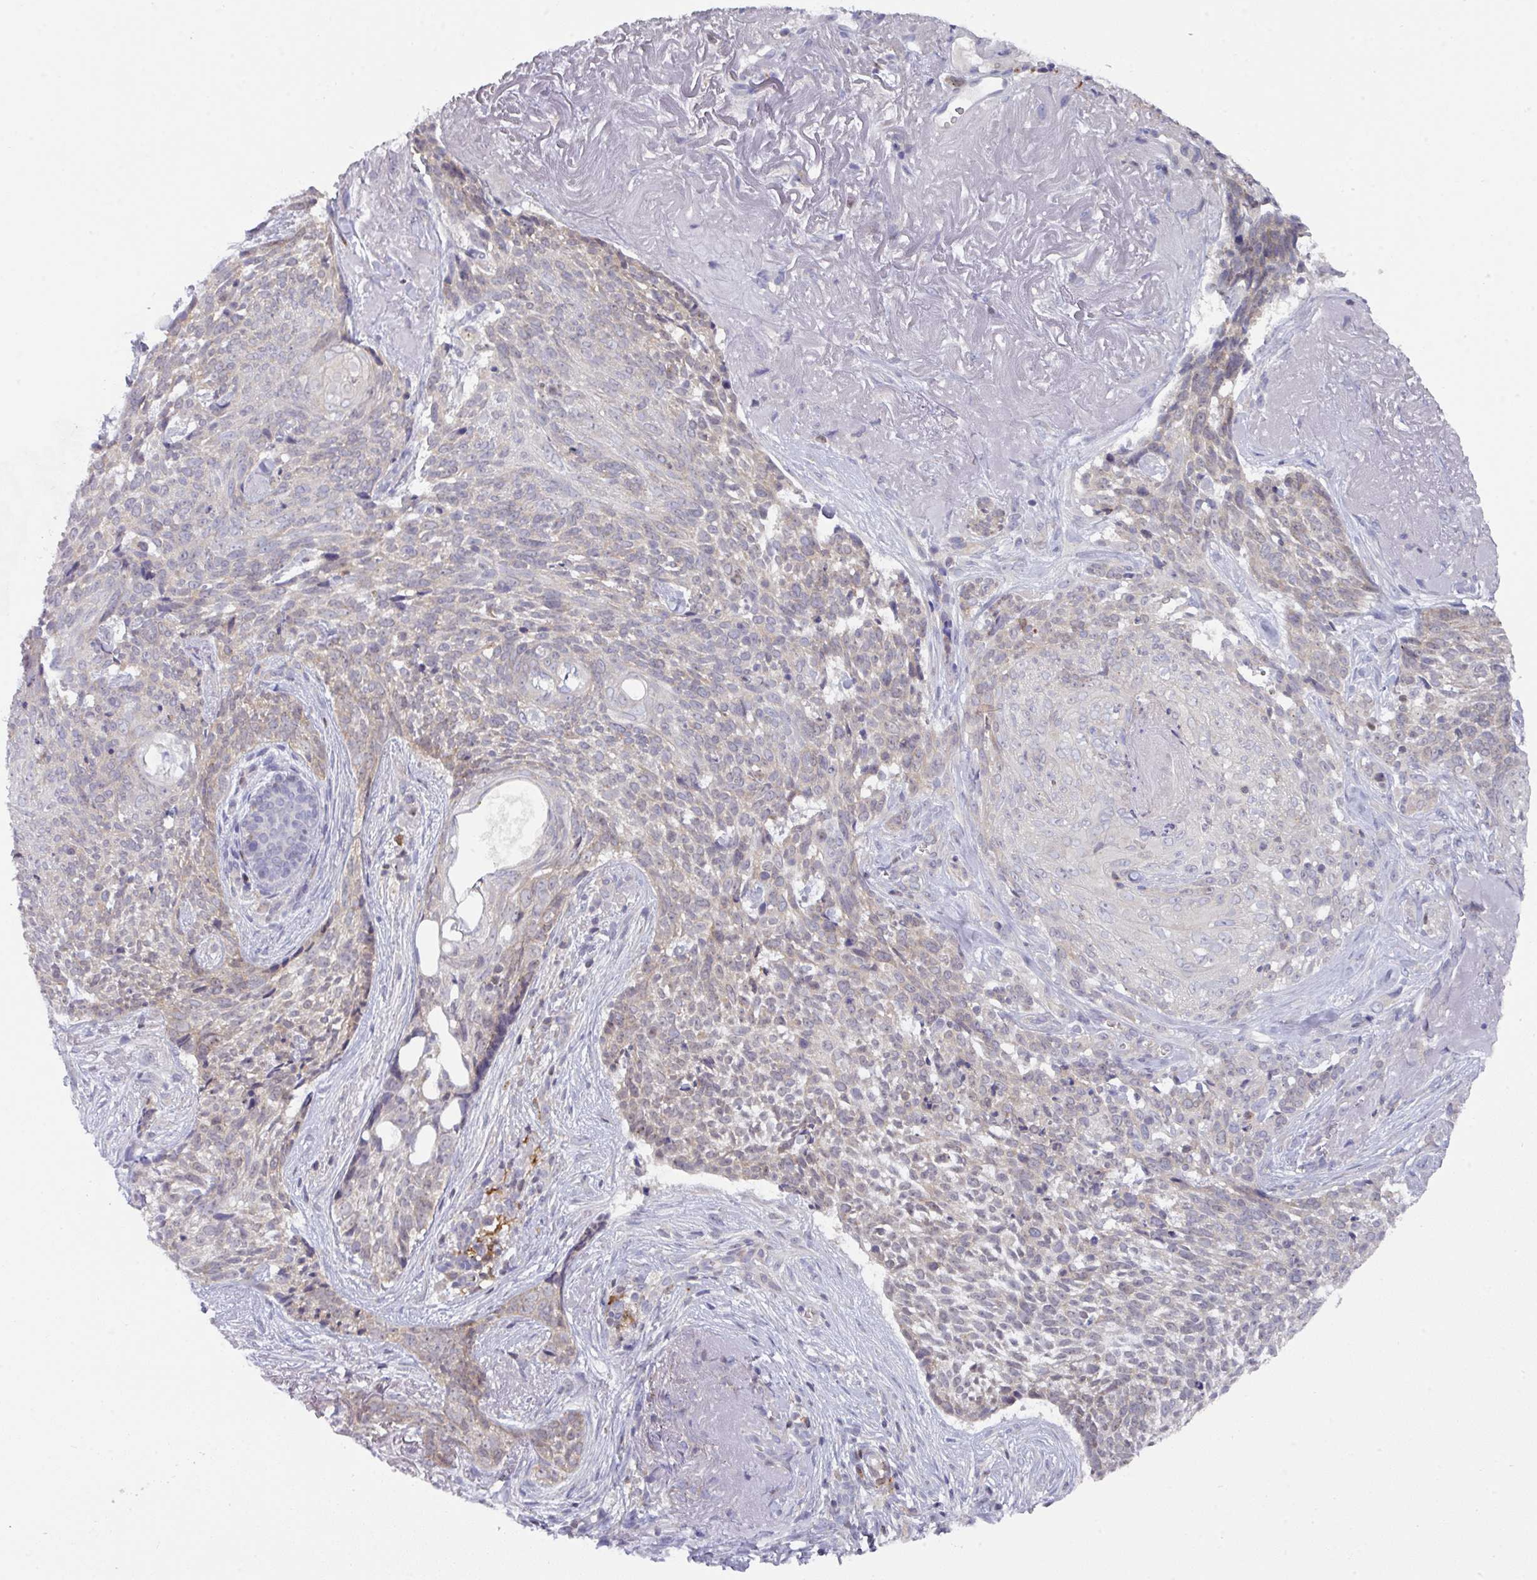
{"staining": {"intensity": "weak", "quantity": "<25%", "location": "cytoplasmic/membranous"}, "tissue": "skin cancer", "cell_type": "Tumor cells", "image_type": "cancer", "snomed": [{"axis": "morphology", "description": "Basal cell carcinoma"}, {"axis": "topography", "description": "Skin"}, {"axis": "topography", "description": "Skin of face"}], "caption": "IHC of human skin cancer (basal cell carcinoma) shows no expression in tumor cells.", "gene": "DCAF12L2", "patient": {"sex": "female", "age": 95}}